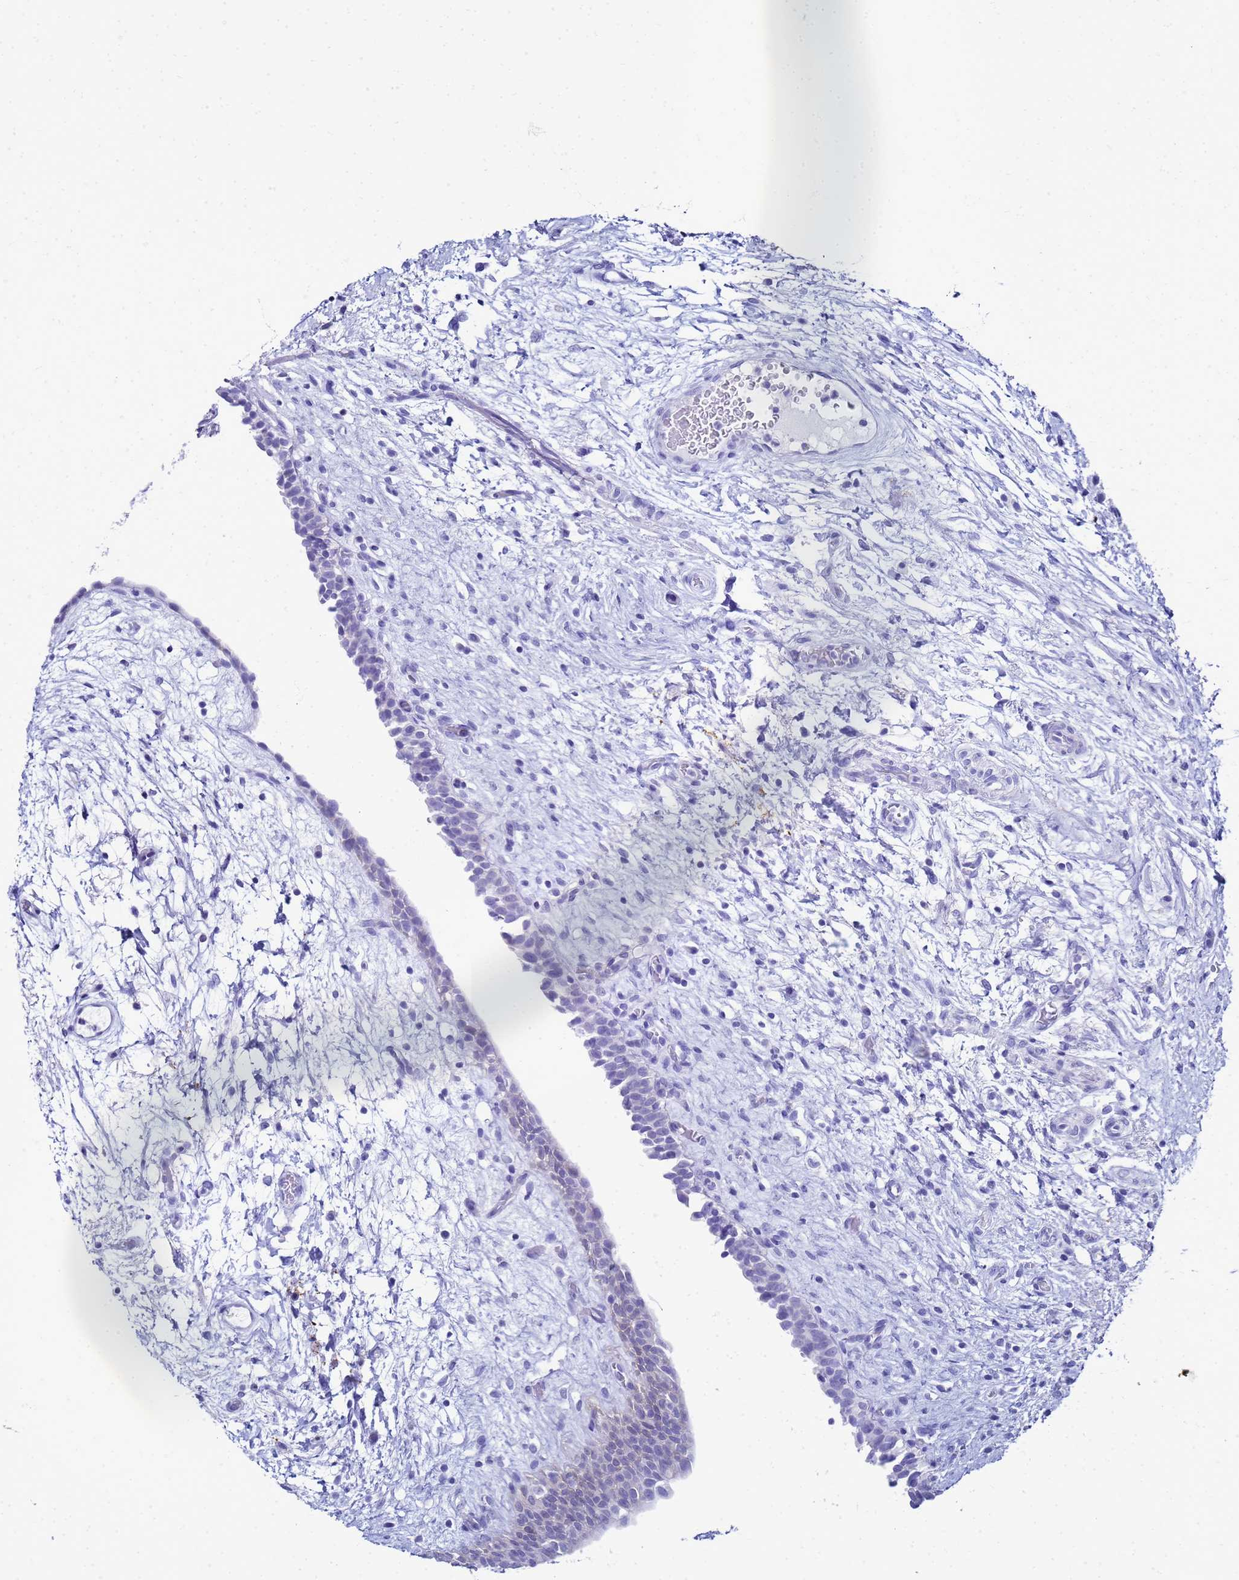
{"staining": {"intensity": "negative", "quantity": "none", "location": "none"}, "tissue": "urinary bladder", "cell_type": "Urothelial cells", "image_type": "normal", "snomed": [{"axis": "morphology", "description": "Normal tissue, NOS"}, {"axis": "topography", "description": "Urinary bladder"}], "caption": "Benign urinary bladder was stained to show a protein in brown. There is no significant positivity in urothelial cells.", "gene": "CKB", "patient": {"sex": "male", "age": 83}}